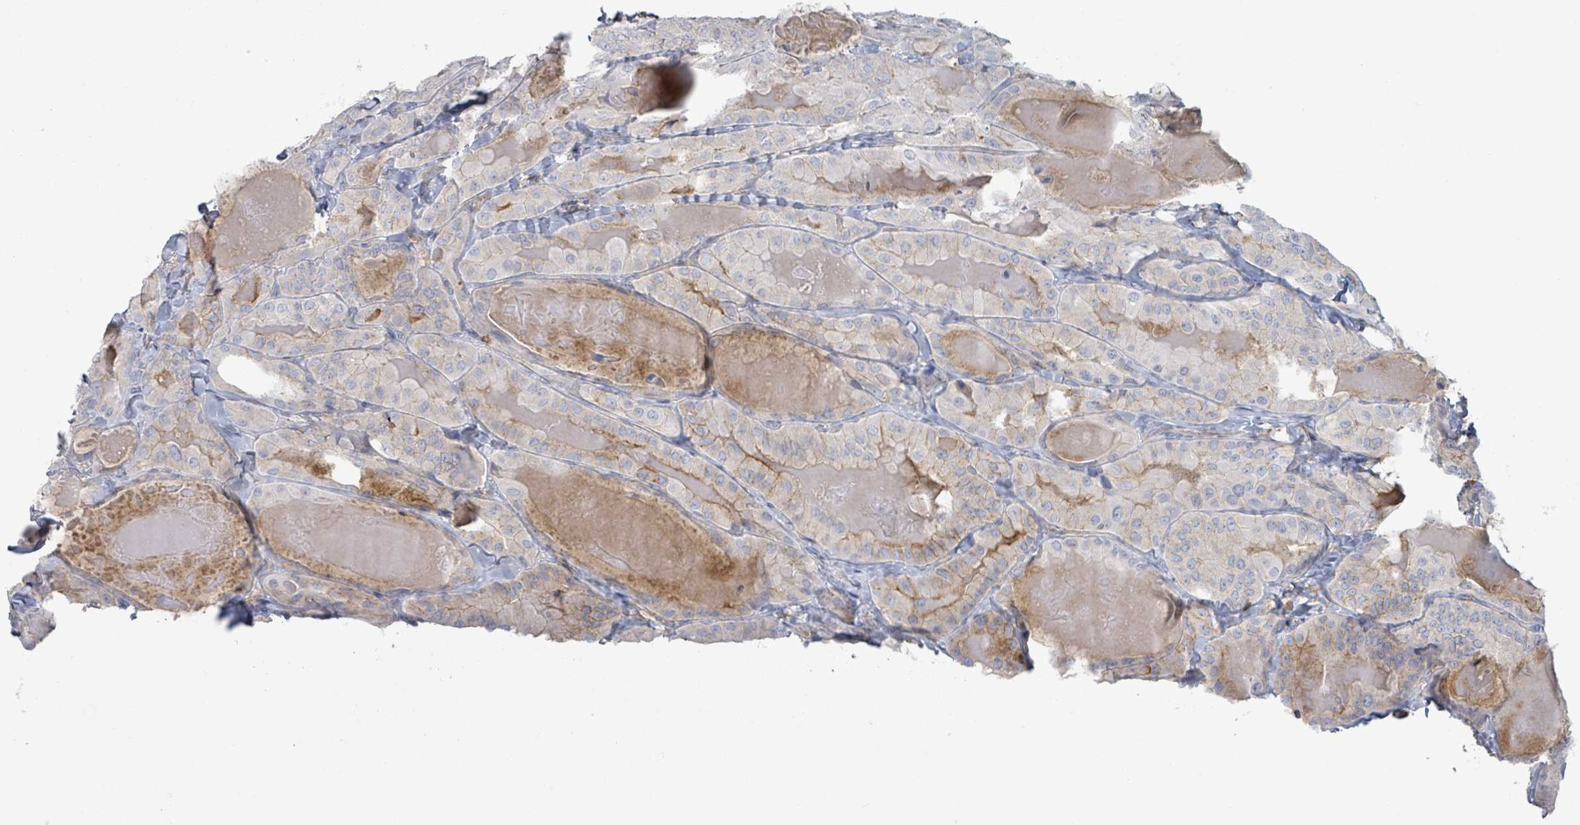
{"staining": {"intensity": "negative", "quantity": "none", "location": "none"}, "tissue": "thyroid cancer", "cell_type": "Tumor cells", "image_type": "cancer", "snomed": [{"axis": "morphology", "description": "Papillary adenocarcinoma, NOS"}, {"axis": "topography", "description": "Thyroid gland"}], "caption": "Papillary adenocarcinoma (thyroid) stained for a protein using immunohistochemistry (IHC) displays no staining tumor cells.", "gene": "TNFRSF14", "patient": {"sex": "female", "age": 68}}